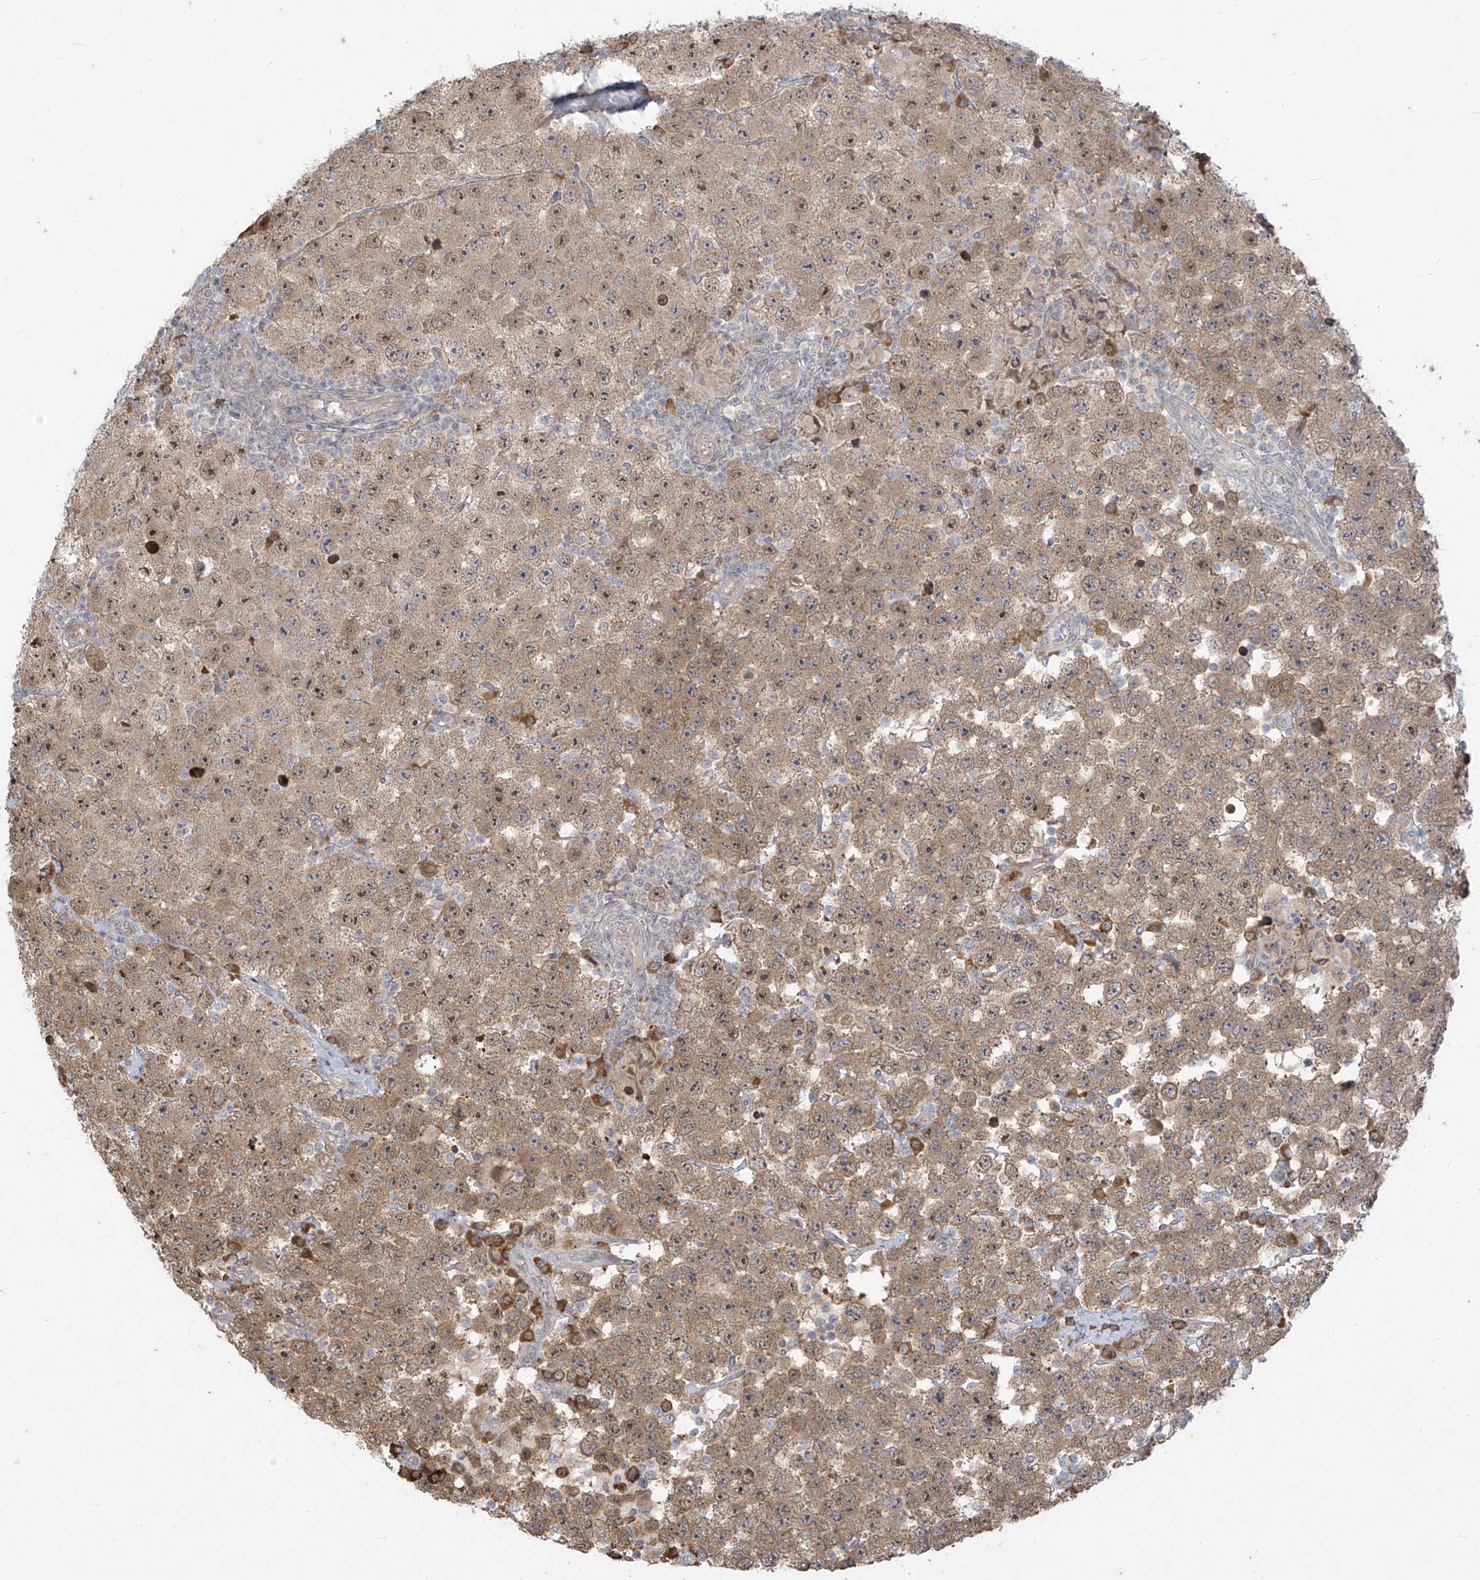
{"staining": {"intensity": "moderate", "quantity": ">75%", "location": "cytoplasmic/membranous"}, "tissue": "testis cancer", "cell_type": "Tumor cells", "image_type": "cancer", "snomed": [{"axis": "morphology", "description": "Seminoma, NOS"}, {"axis": "topography", "description": "Testis"}], "caption": "Immunohistochemistry (IHC) (DAB (3,3'-diaminobenzidine)) staining of human seminoma (testis) reveals moderate cytoplasmic/membranous protein staining in approximately >75% of tumor cells. The protein of interest is shown in brown color, while the nuclei are stained blue.", "gene": "PLEKHM3", "patient": {"sex": "male", "age": 28}}